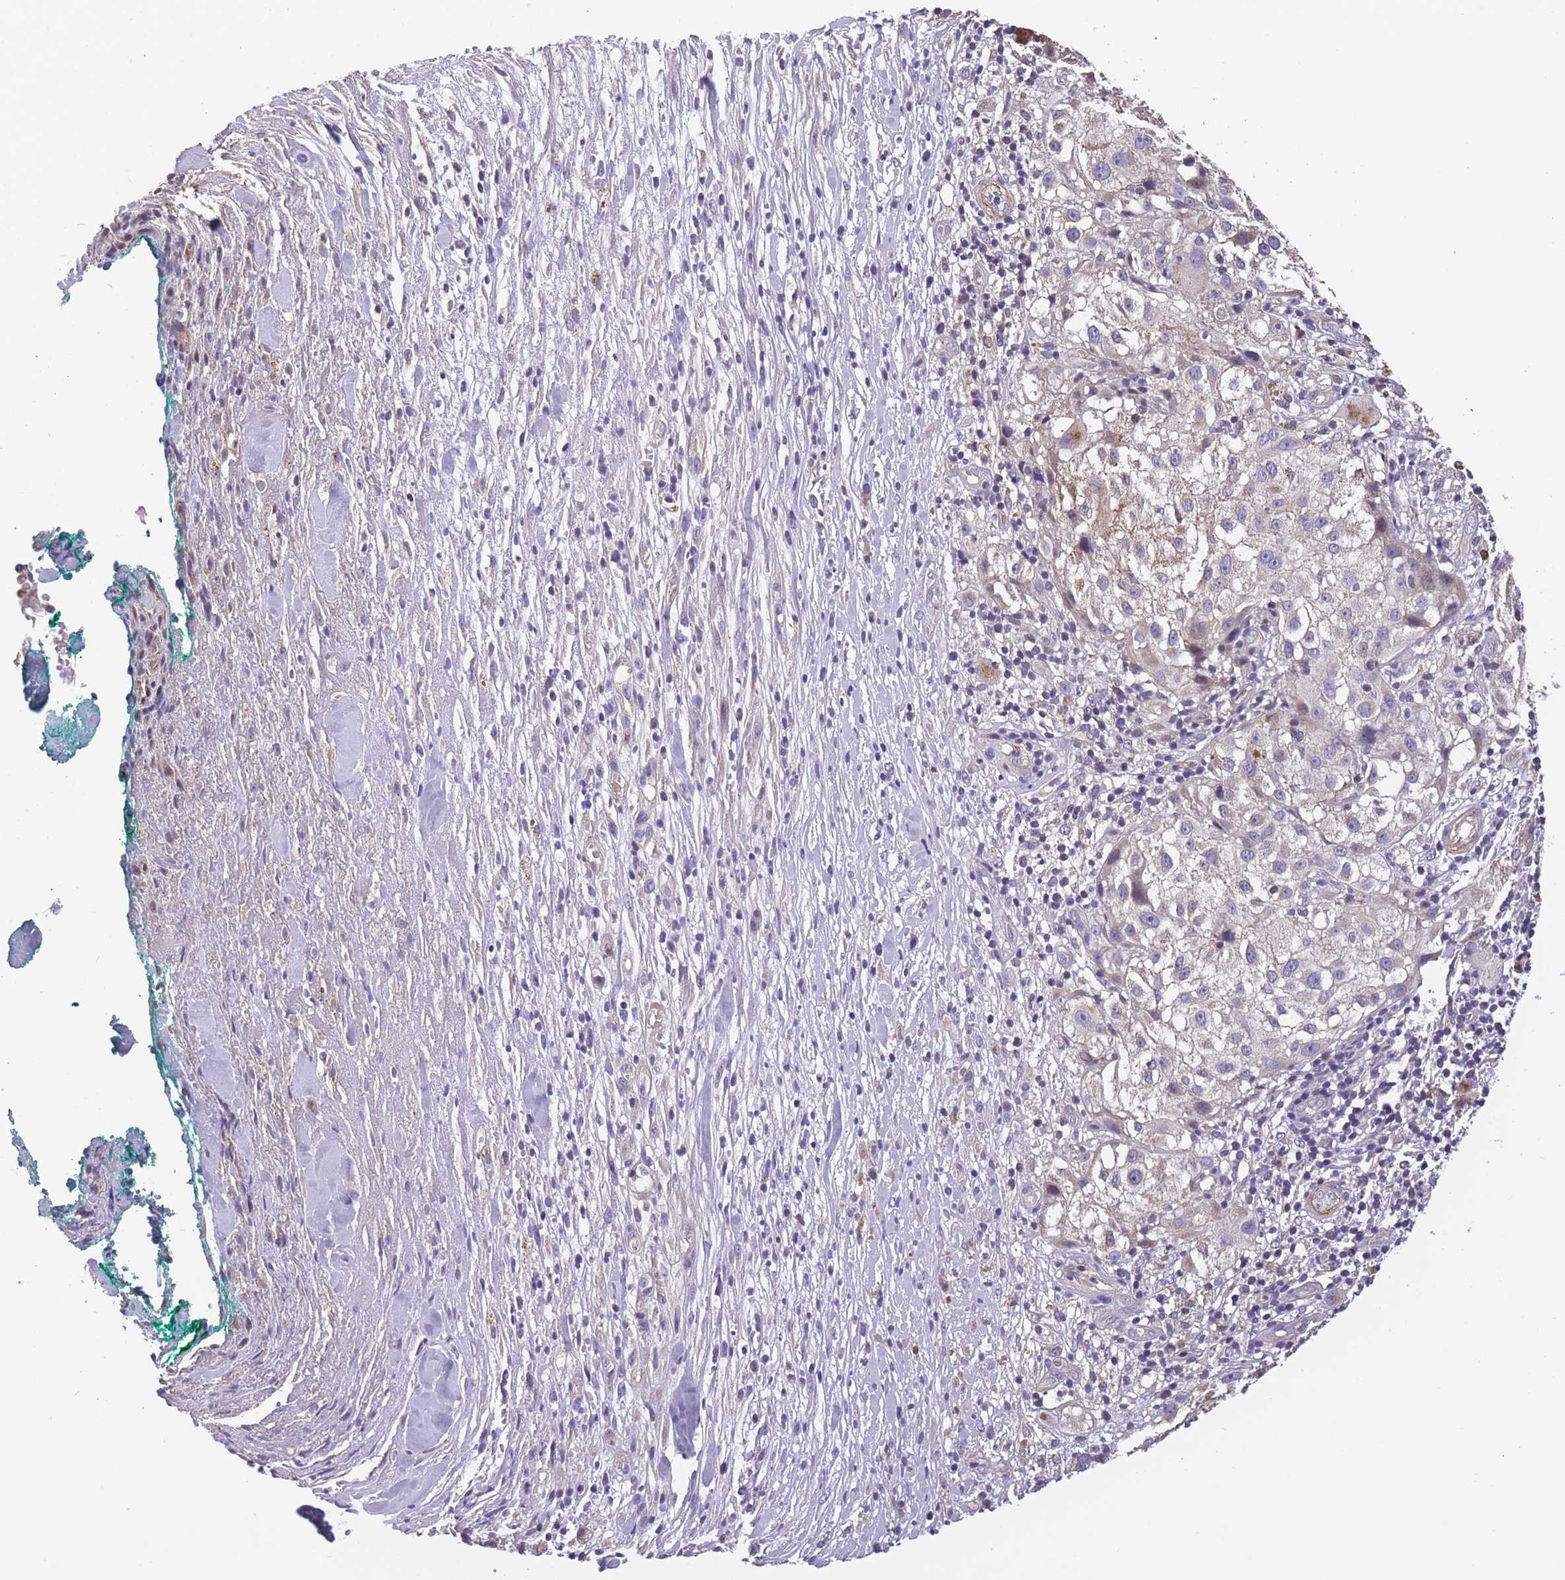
{"staining": {"intensity": "weak", "quantity": "<25%", "location": "cytoplasmic/membranous"}, "tissue": "melanoma", "cell_type": "Tumor cells", "image_type": "cancer", "snomed": [{"axis": "morphology", "description": "Normal morphology"}, {"axis": "morphology", "description": "Malignant melanoma, NOS"}, {"axis": "topography", "description": "Skin"}], "caption": "Protein analysis of melanoma reveals no significant staining in tumor cells.", "gene": "TOMM40L", "patient": {"sex": "female", "age": 72}}